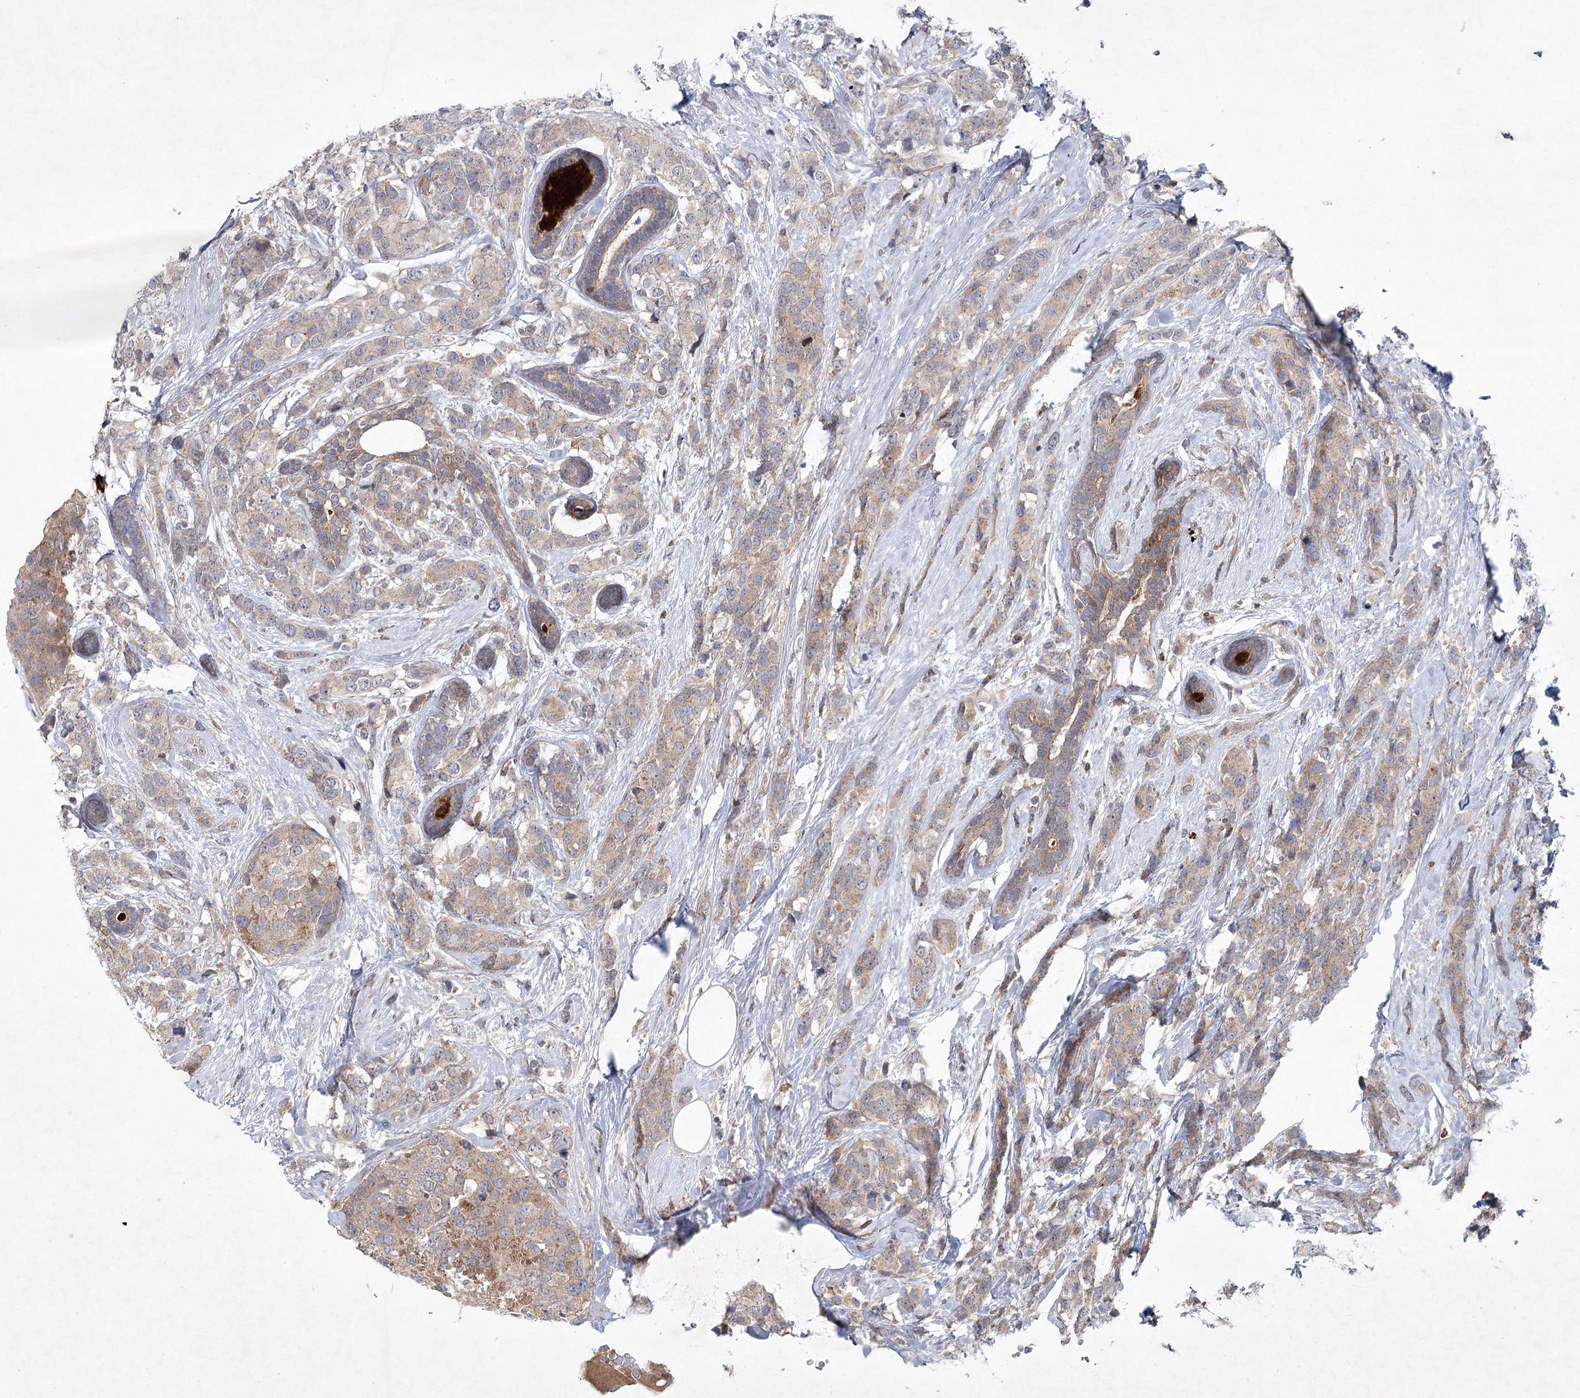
{"staining": {"intensity": "weak", "quantity": ">75%", "location": "cytoplasmic/membranous"}, "tissue": "breast cancer", "cell_type": "Tumor cells", "image_type": "cancer", "snomed": [{"axis": "morphology", "description": "Lobular carcinoma"}, {"axis": "topography", "description": "Breast"}], "caption": "Weak cytoplasmic/membranous positivity is appreciated in about >75% of tumor cells in breast cancer (lobular carcinoma).", "gene": "MAP3K13", "patient": {"sex": "female", "age": 59}}